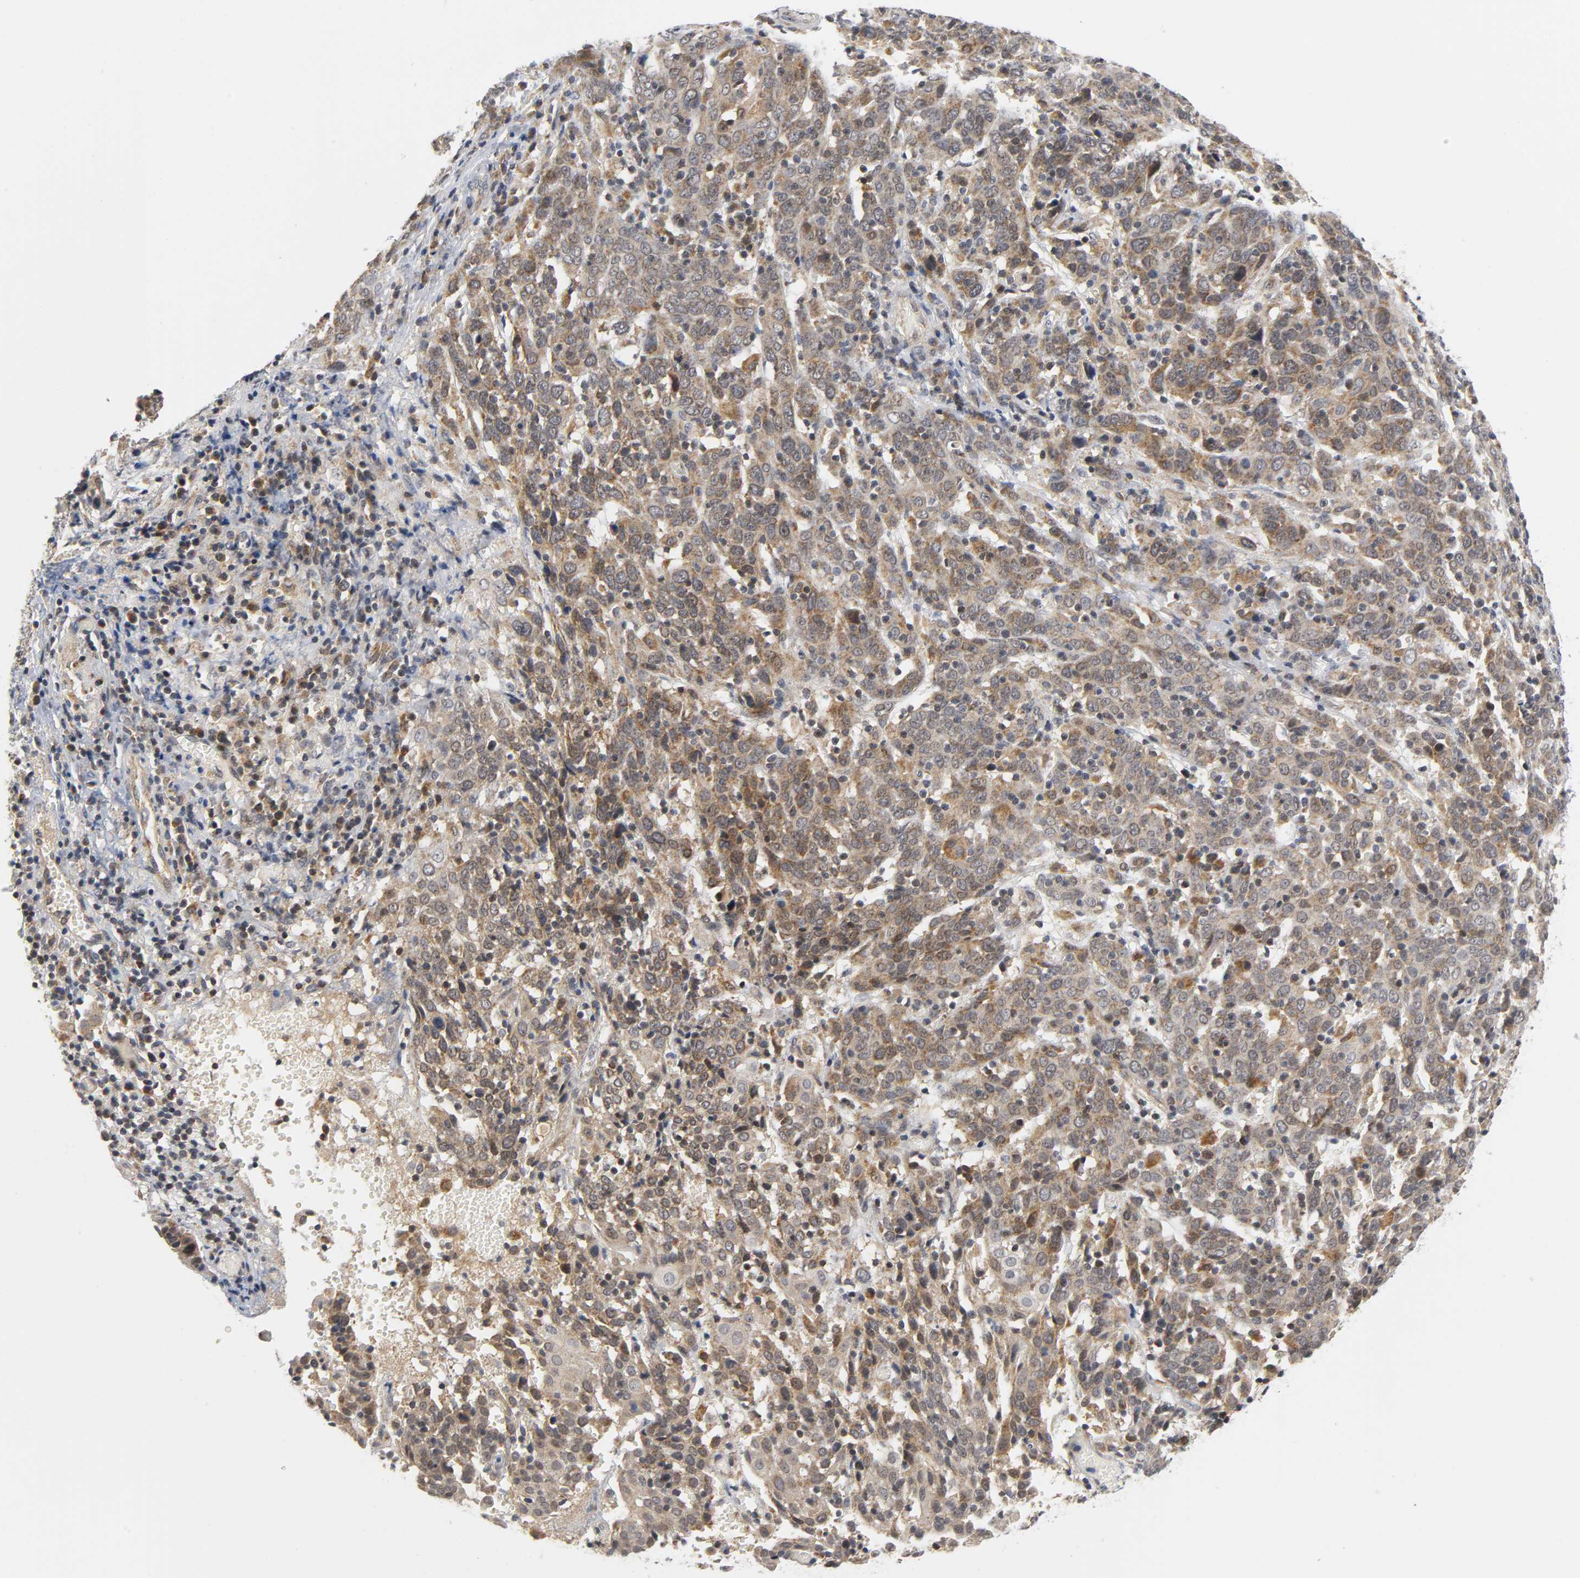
{"staining": {"intensity": "weak", "quantity": ">75%", "location": "cytoplasmic/membranous"}, "tissue": "cervical cancer", "cell_type": "Tumor cells", "image_type": "cancer", "snomed": [{"axis": "morphology", "description": "Normal tissue, NOS"}, {"axis": "morphology", "description": "Squamous cell carcinoma, NOS"}, {"axis": "topography", "description": "Cervix"}], "caption": "Approximately >75% of tumor cells in cervical cancer (squamous cell carcinoma) display weak cytoplasmic/membranous protein expression as visualized by brown immunohistochemical staining.", "gene": "NRP1", "patient": {"sex": "female", "age": 67}}